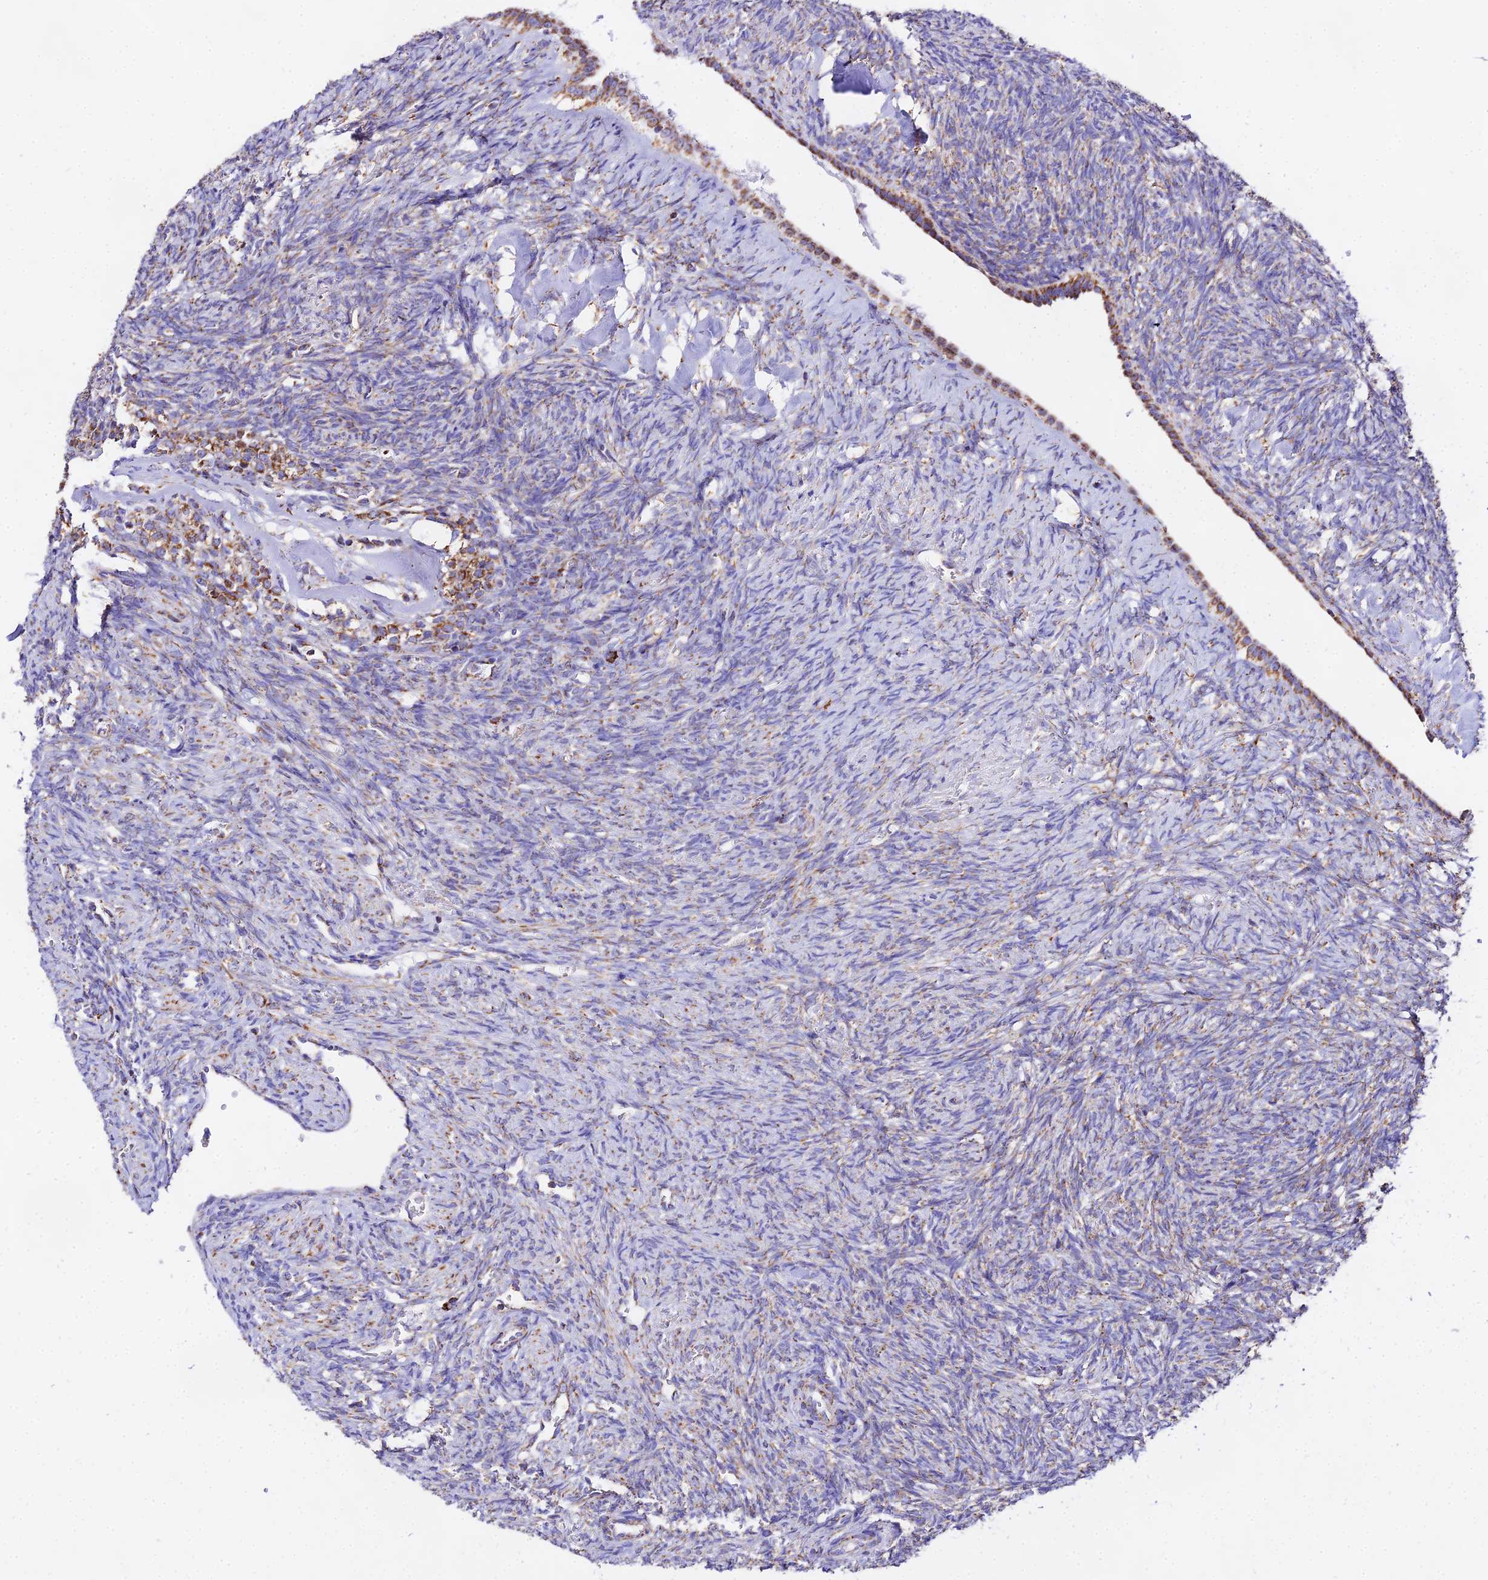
{"staining": {"intensity": "weak", "quantity": "25%-75%", "location": "cytoplasmic/membranous"}, "tissue": "ovary", "cell_type": "Ovarian stroma cells", "image_type": "normal", "snomed": [{"axis": "morphology", "description": "Normal tissue, NOS"}, {"axis": "topography", "description": "Ovary"}], "caption": "Brown immunohistochemical staining in unremarkable ovary displays weak cytoplasmic/membranous positivity in about 25%-75% of ovarian stroma cells.", "gene": "ATP5PD", "patient": {"sex": "female", "age": 41}}